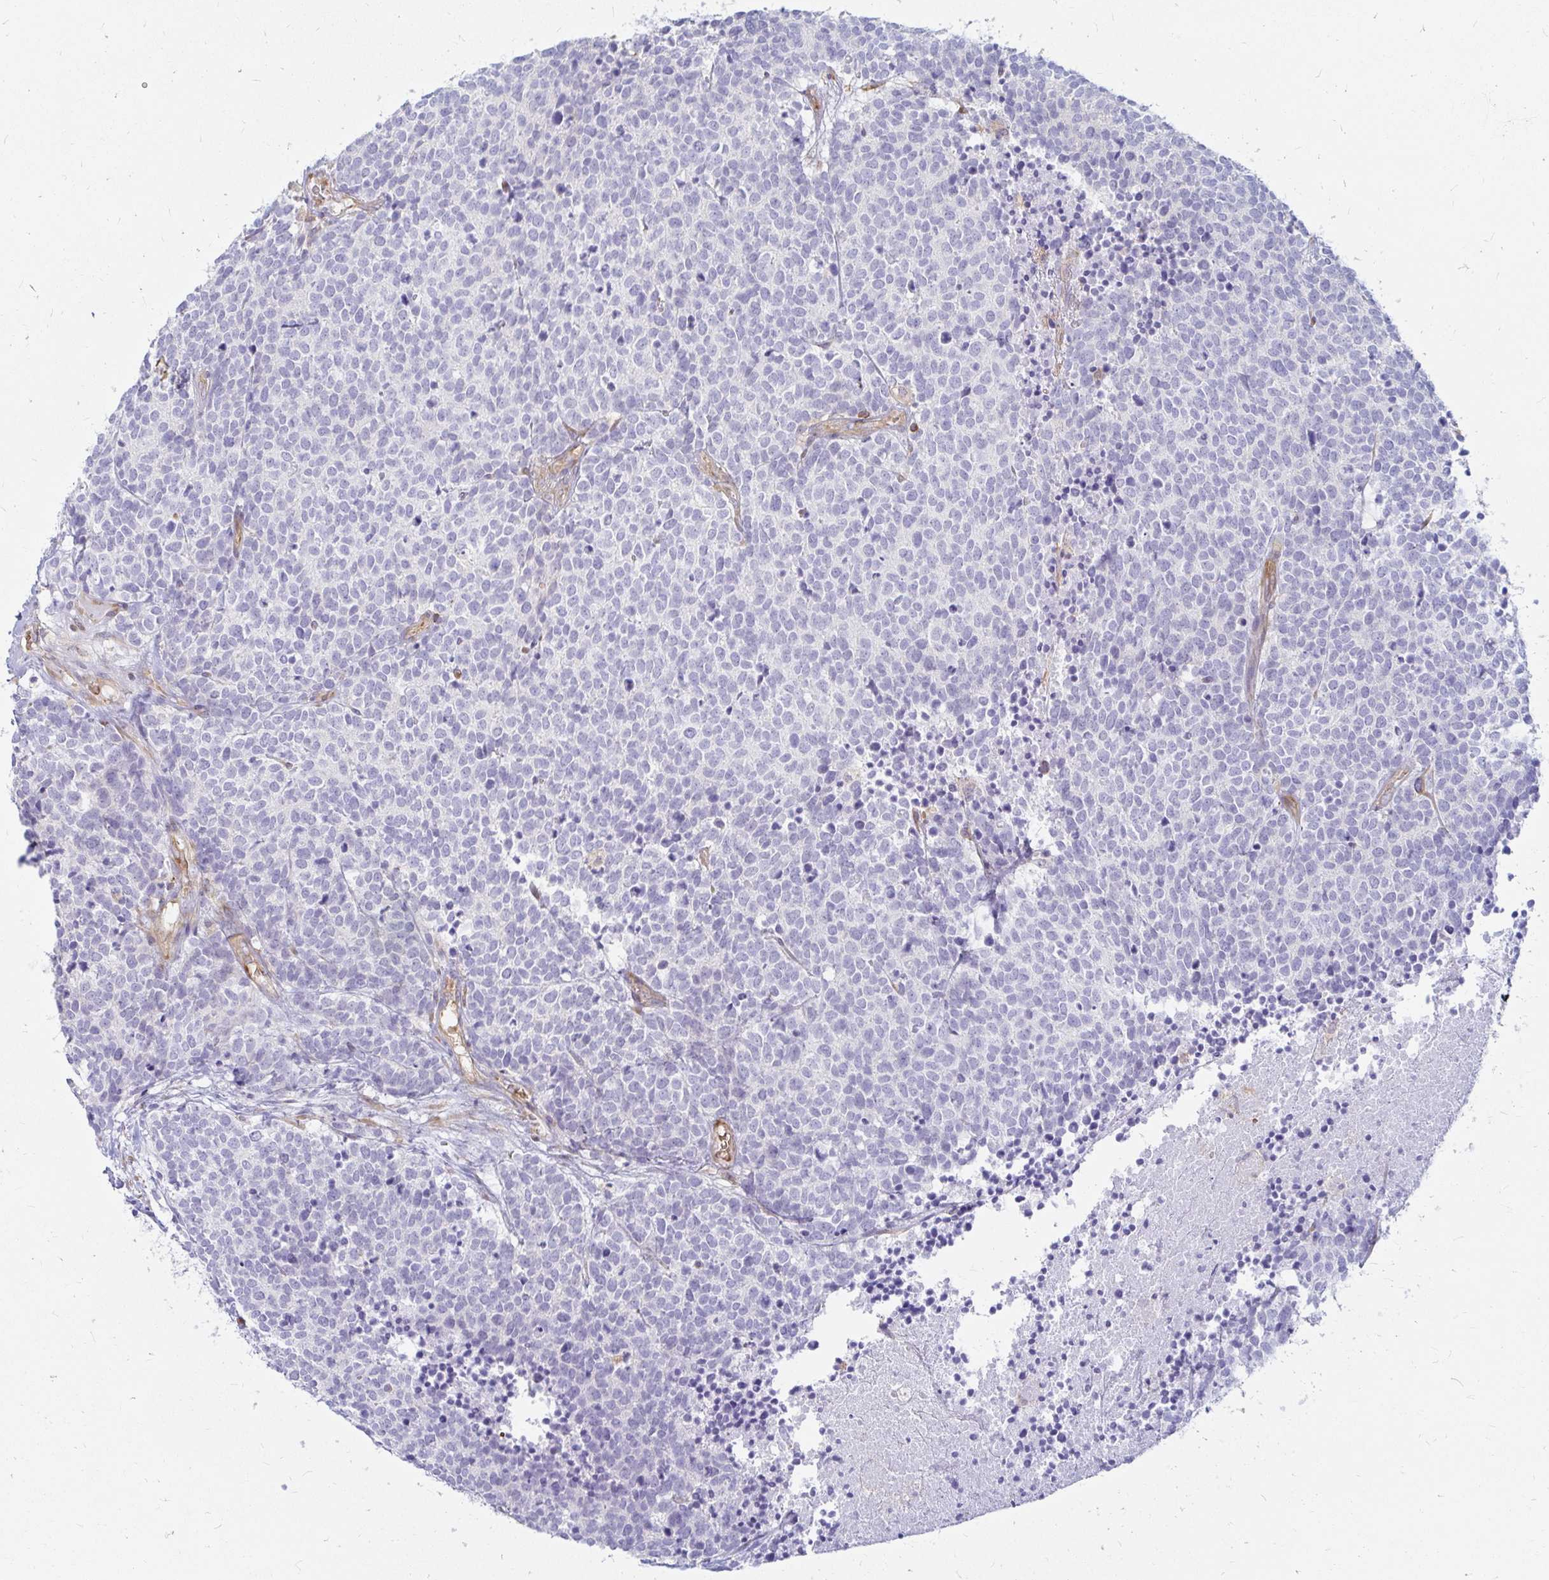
{"staining": {"intensity": "negative", "quantity": "none", "location": "none"}, "tissue": "carcinoid", "cell_type": "Tumor cells", "image_type": "cancer", "snomed": [{"axis": "morphology", "description": "Carcinoid, malignant, NOS"}, {"axis": "topography", "description": "Skin"}], "caption": "Malignant carcinoid stained for a protein using immunohistochemistry reveals no expression tumor cells.", "gene": "CAST", "patient": {"sex": "female", "age": 79}}